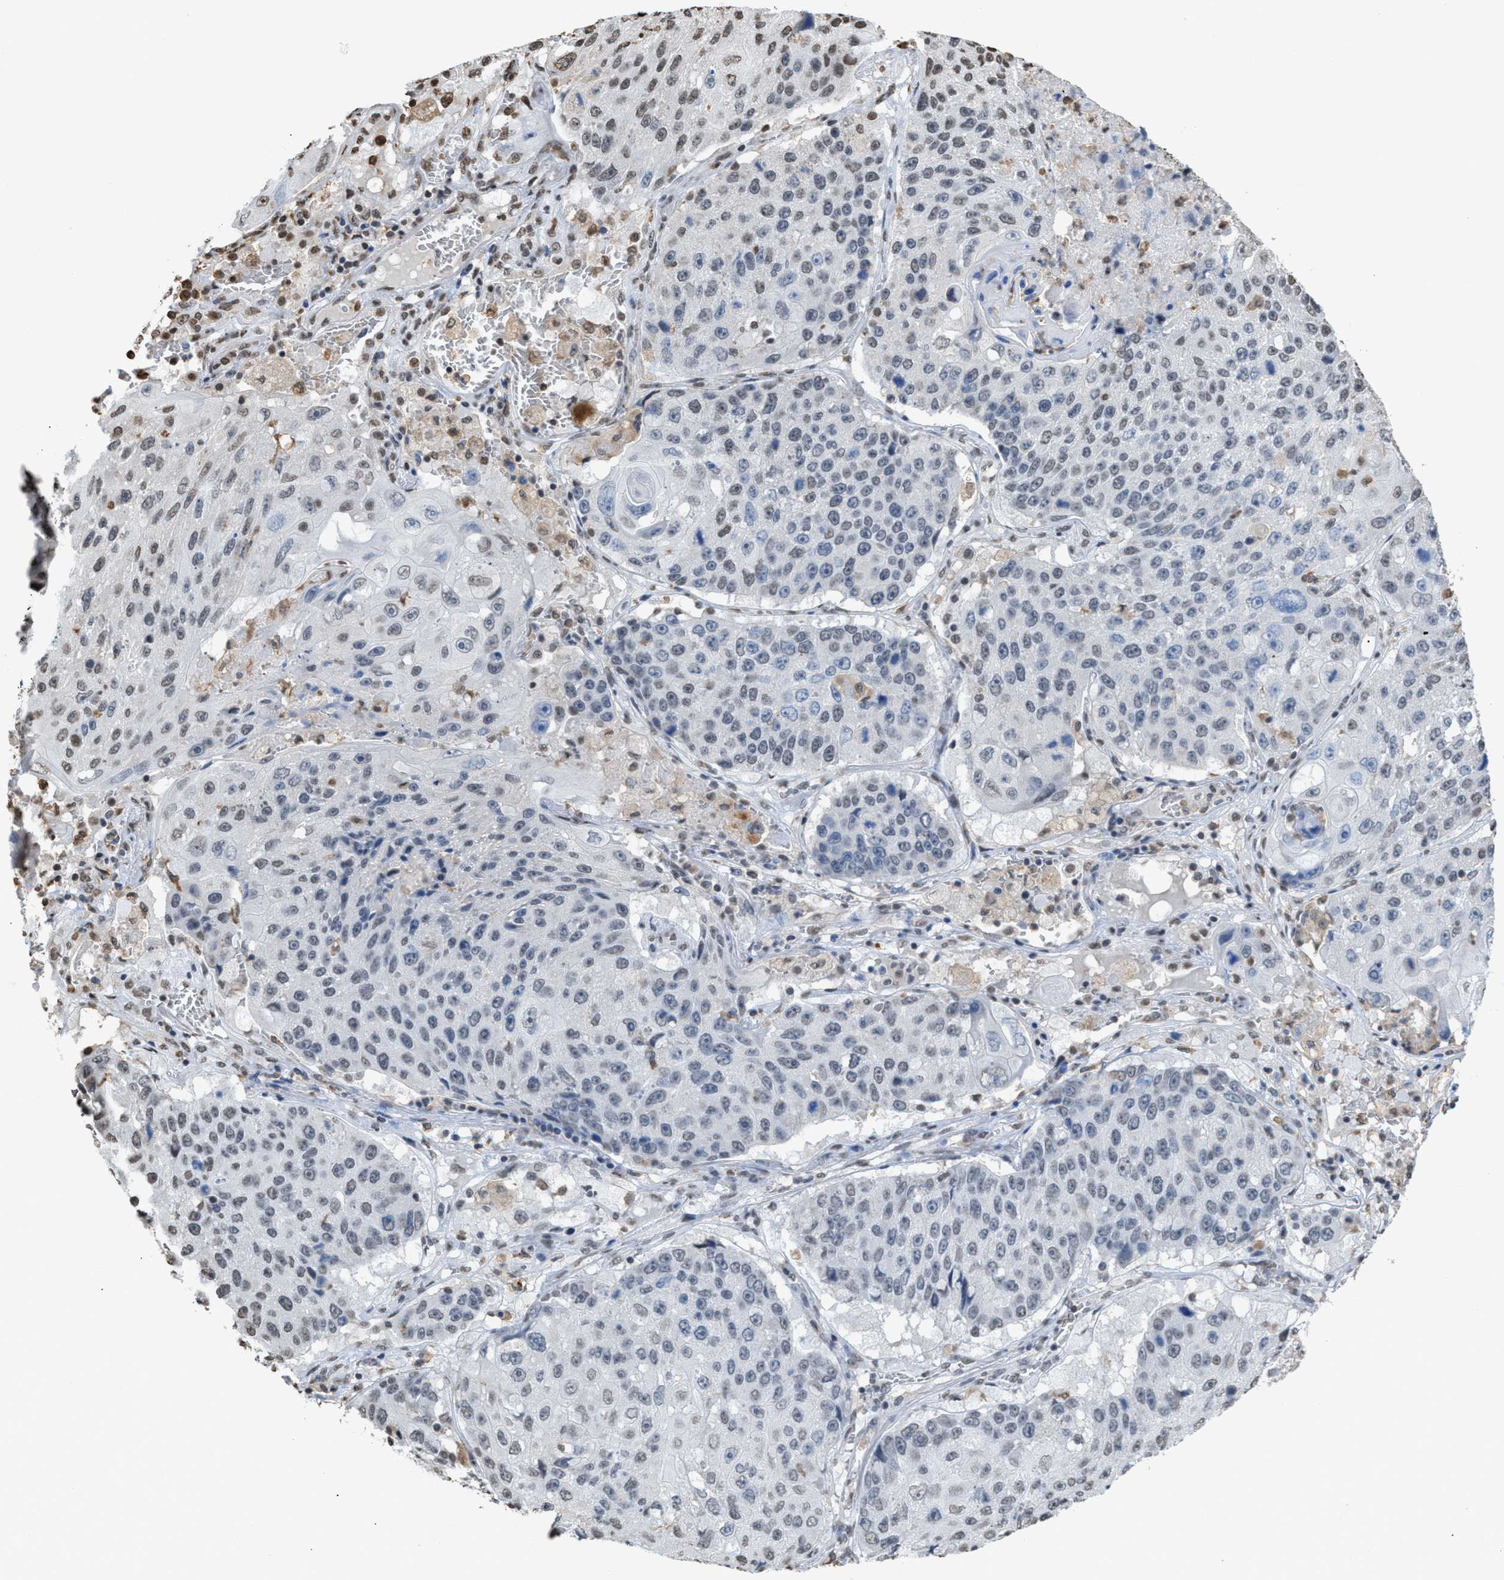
{"staining": {"intensity": "weak", "quantity": "<25%", "location": "nuclear"}, "tissue": "lung cancer", "cell_type": "Tumor cells", "image_type": "cancer", "snomed": [{"axis": "morphology", "description": "Squamous cell carcinoma, NOS"}, {"axis": "topography", "description": "Lung"}], "caption": "High magnification brightfield microscopy of squamous cell carcinoma (lung) stained with DAB (3,3'-diaminobenzidine) (brown) and counterstained with hematoxylin (blue): tumor cells show no significant expression.", "gene": "NUP88", "patient": {"sex": "male", "age": 61}}